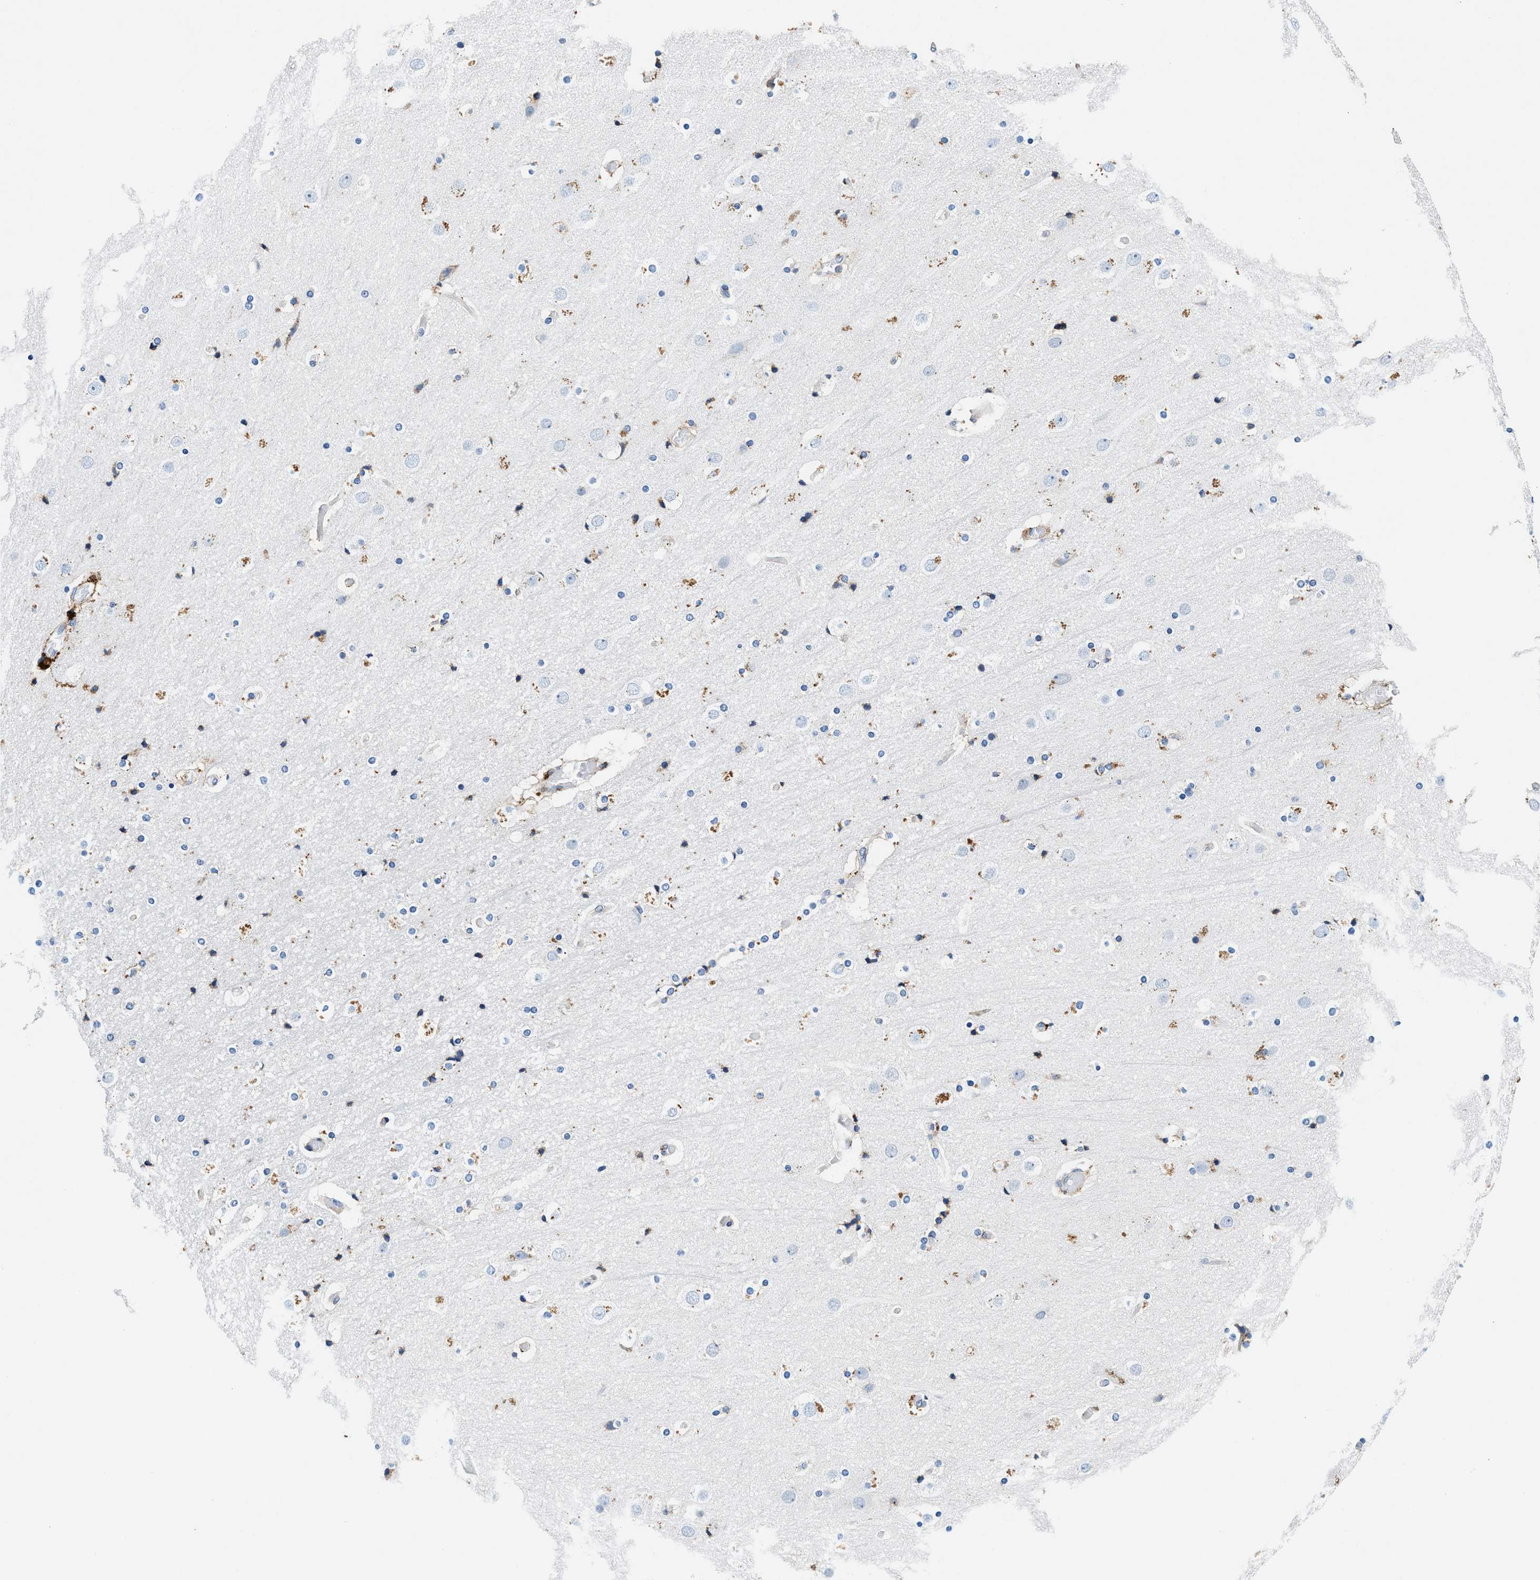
{"staining": {"intensity": "negative", "quantity": "none", "location": "none"}, "tissue": "cerebral cortex", "cell_type": "Endothelial cells", "image_type": "normal", "snomed": [{"axis": "morphology", "description": "Normal tissue, NOS"}, {"axis": "topography", "description": "Cerebral cortex"}], "caption": "IHC micrograph of unremarkable cerebral cortex stained for a protein (brown), which displays no expression in endothelial cells. (Brightfield microscopy of DAB (3,3'-diaminobenzidine) IHC at high magnification).", "gene": "SLFN11", "patient": {"sex": "male", "age": 57}}